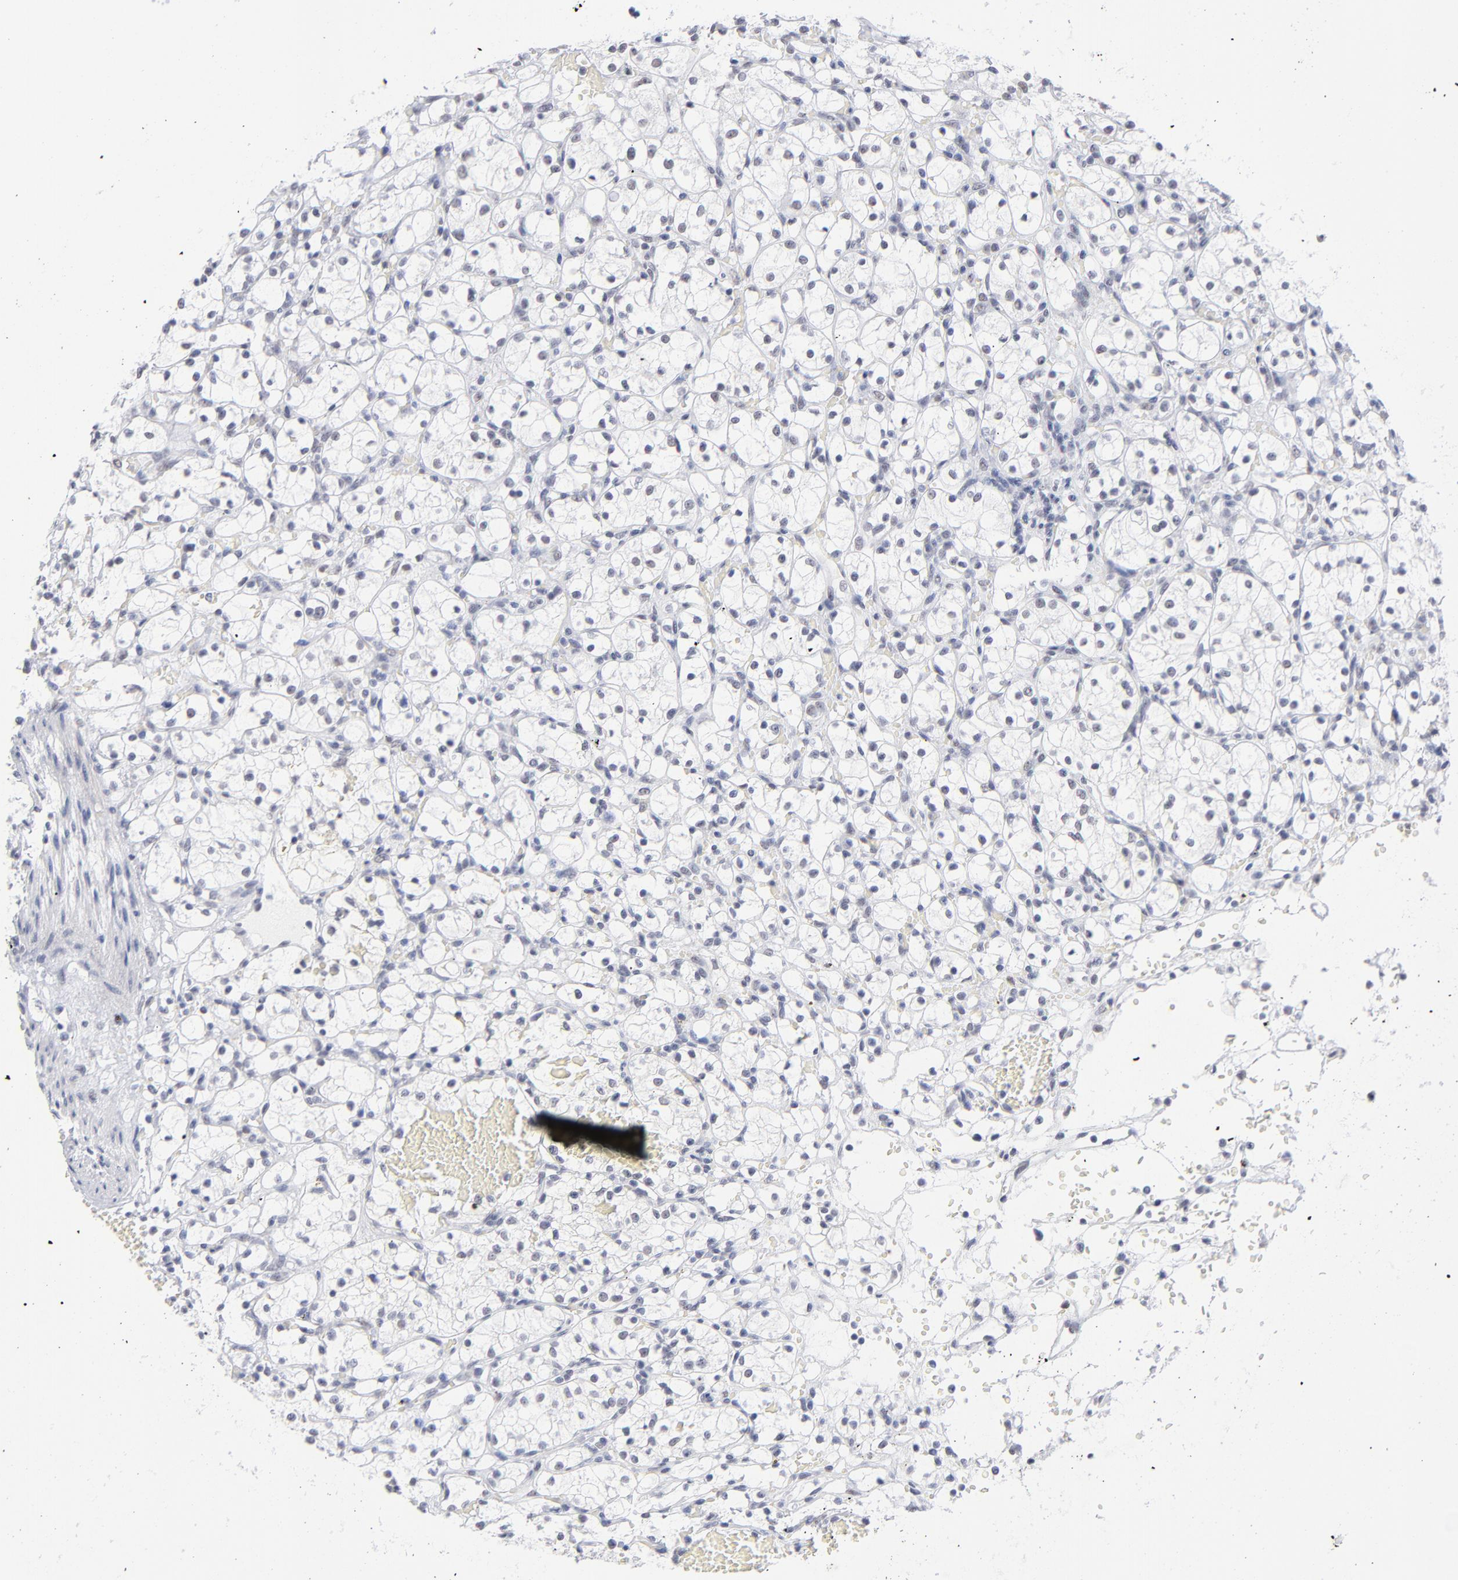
{"staining": {"intensity": "weak", "quantity": "<25%", "location": "nuclear"}, "tissue": "renal cancer", "cell_type": "Tumor cells", "image_type": "cancer", "snomed": [{"axis": "morphology", "description": "Adenocarcinoma, NOS"}, {"axis": "topography", "description": "Kidney"}], "caption": "Protein analysis of renal cancer (adenocarcinoma) shows no significant expression in tumor cells.", "gene": "SNRPB", "patient": {"sex": "female", "age": 60}}